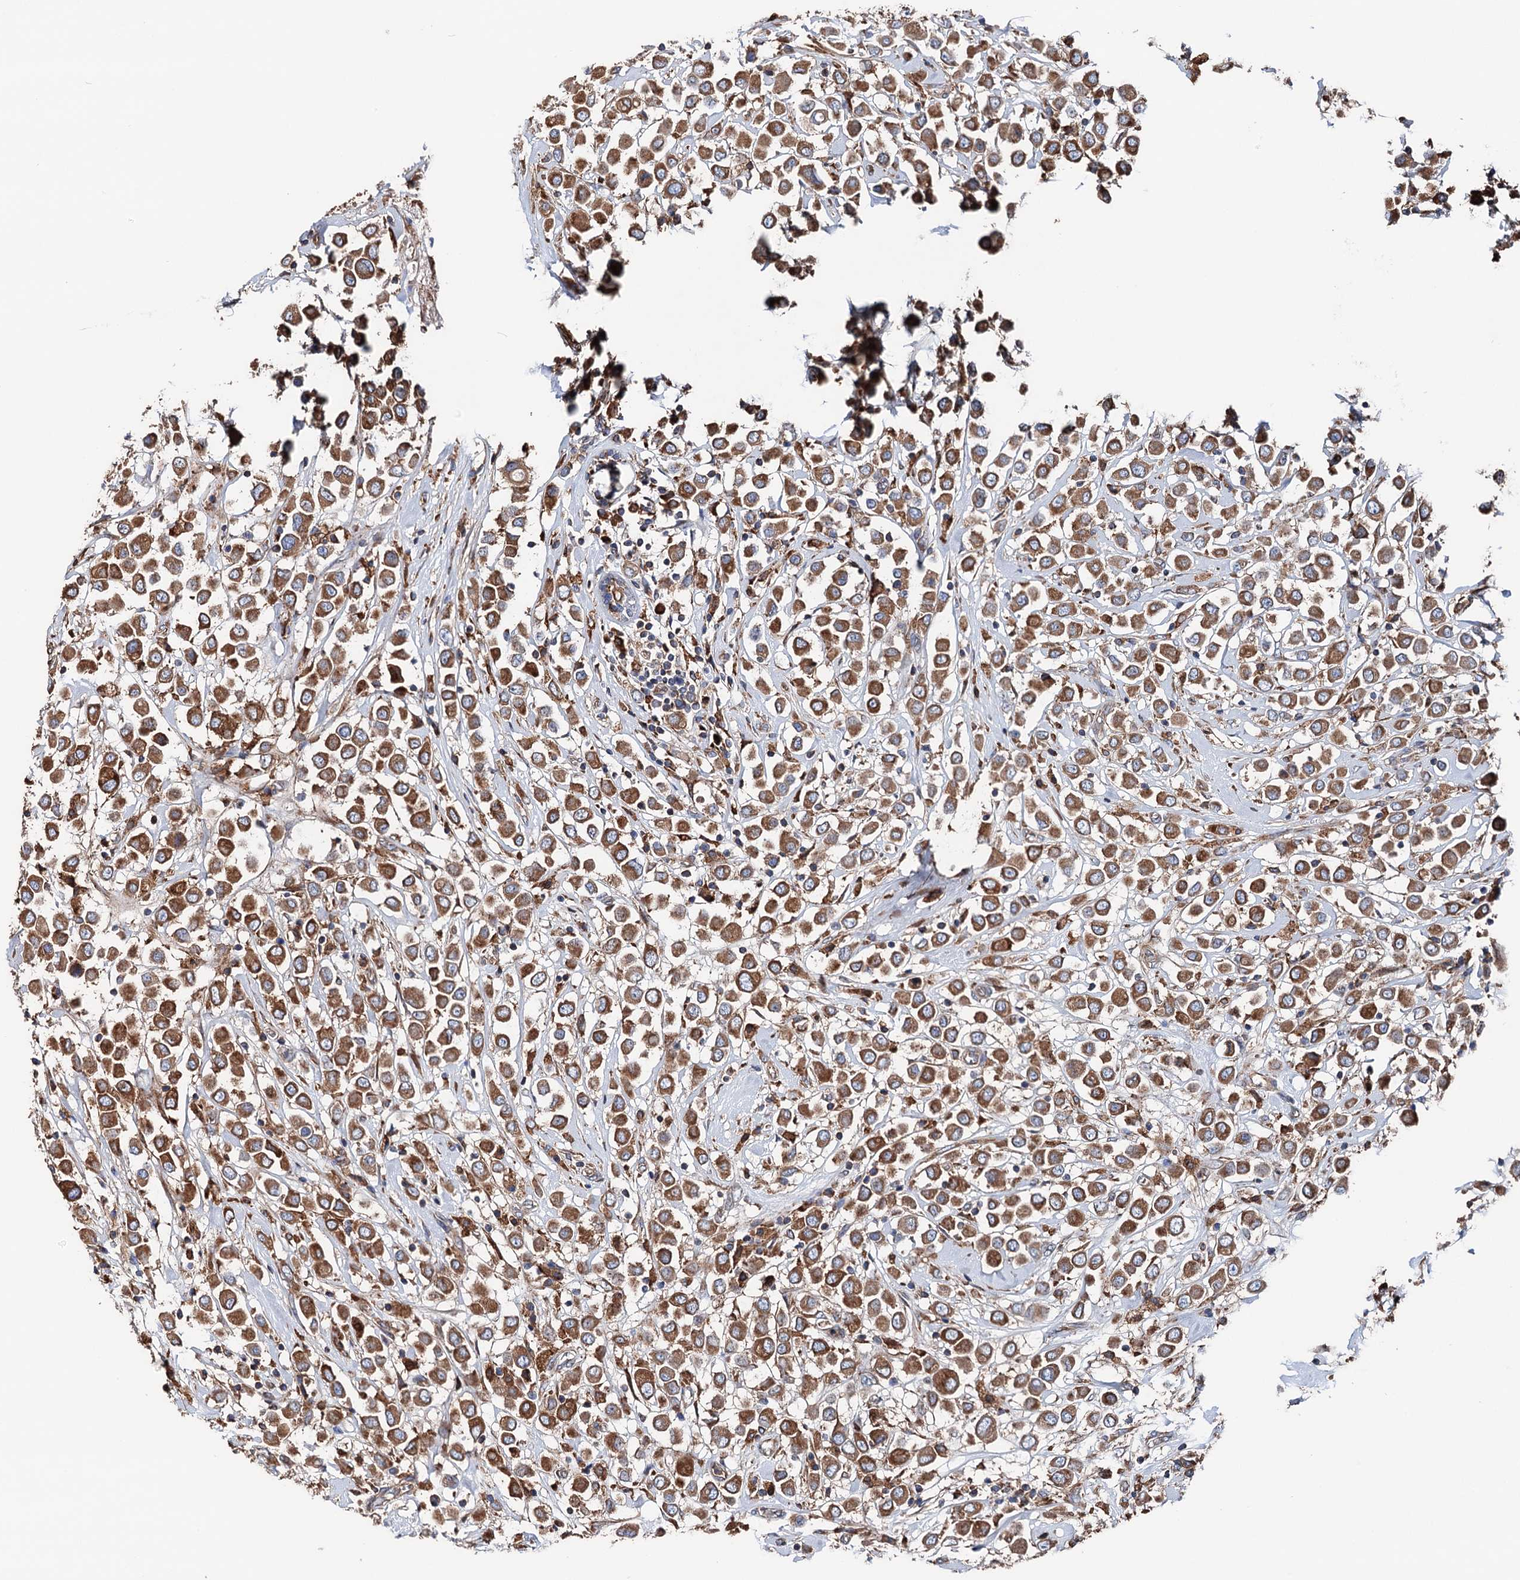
{"staining": {"intensity": "moderate", "quantity": ">75%", "location": "cytoplasmic/membranous"}, "tissue": "breast cancer", "cell_type": "Tumor cells", "image_type": "cancer", "snomed": [{"axis": "morphology", "description": "Duct carcinoma"}, {"axis": "topography", "description": "Breast"}], "caption": "A medium amount of moderate cytoplasmic/membranous staining is appreciated in approximately >75% of tumor cells in breast cancer (invasive ductal carcinoma) tissue.", "gene": "ERP29", "patient": {"sex": "female", "age": 61}}